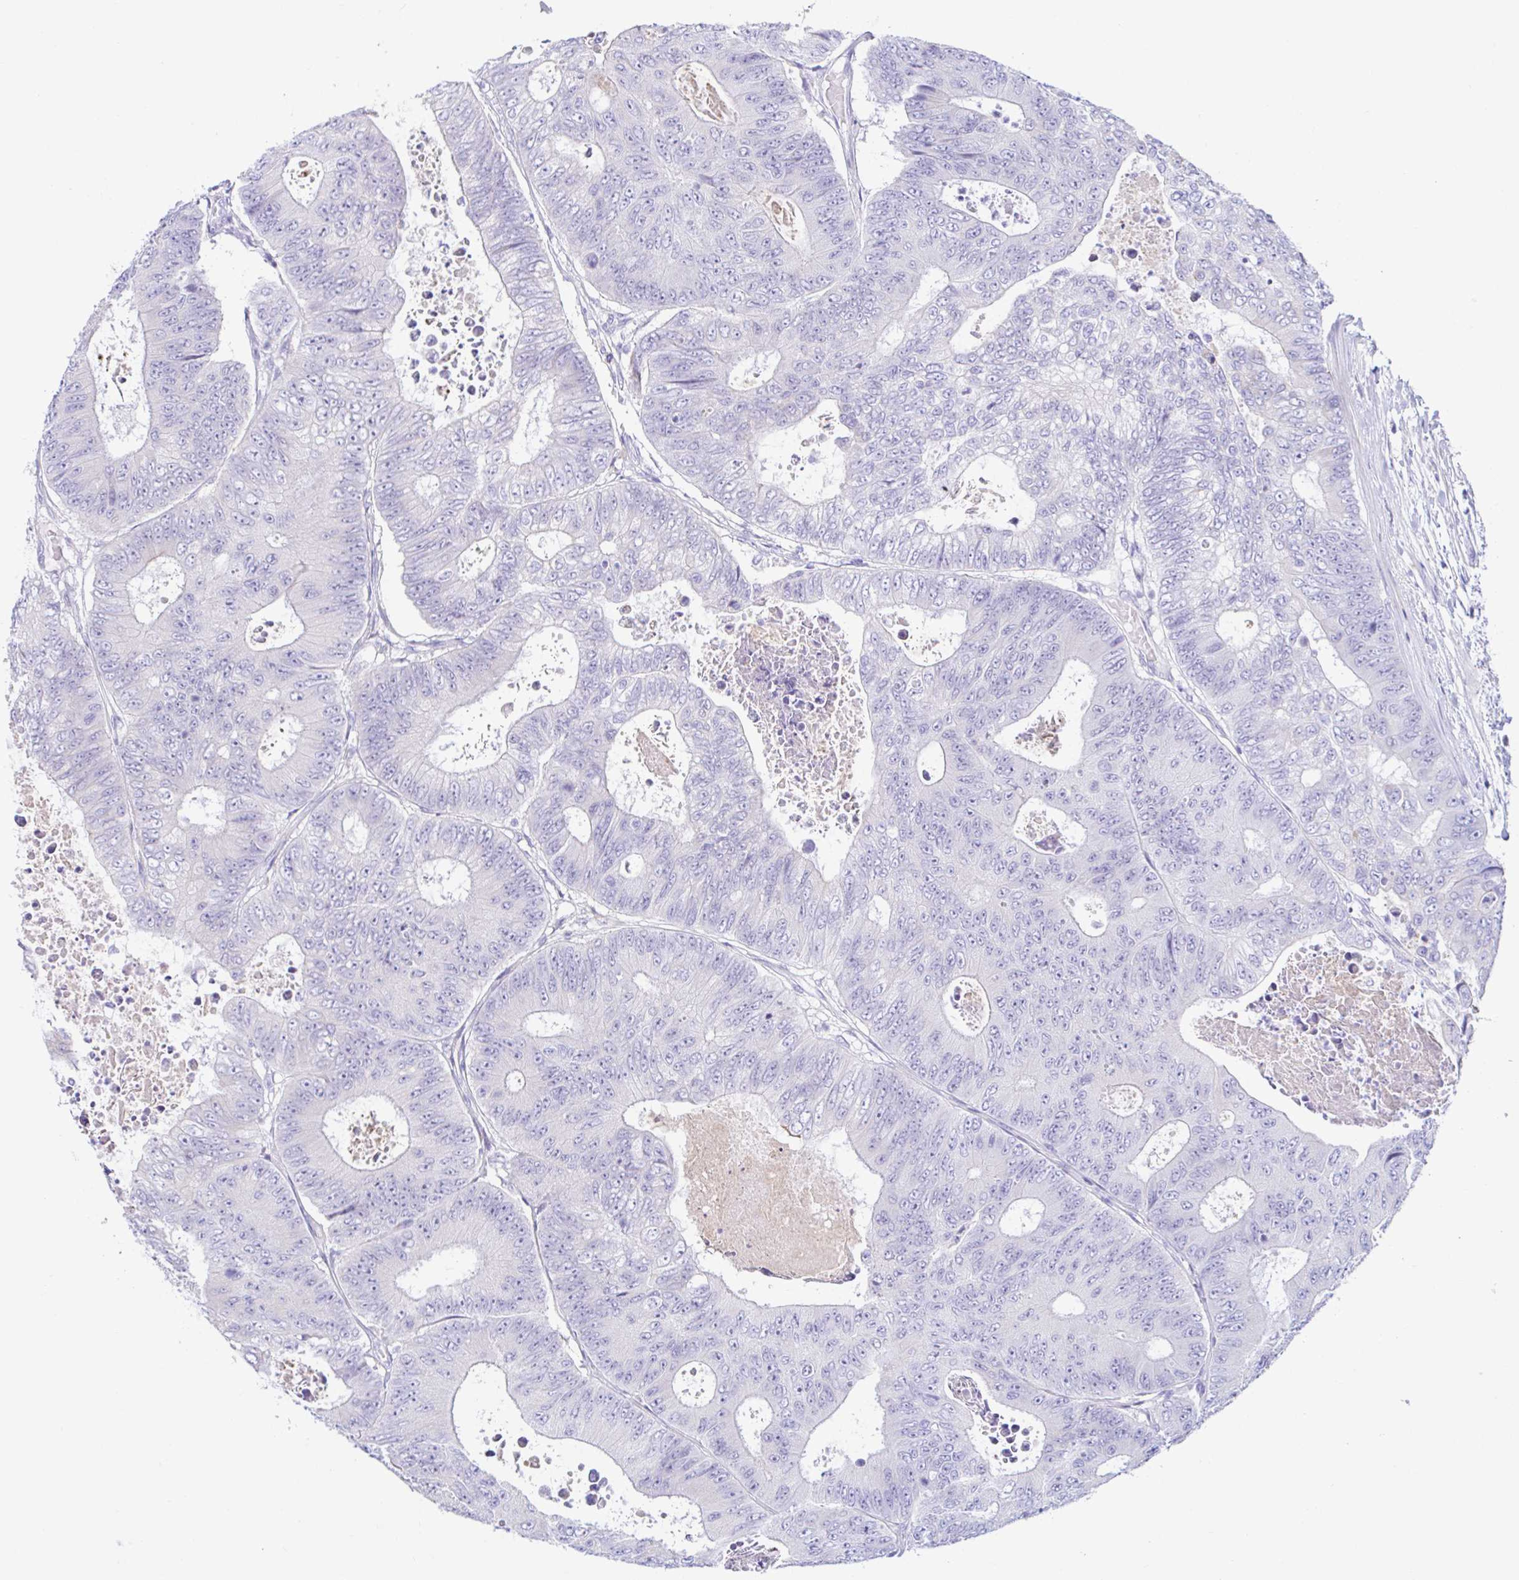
{"staining": {"intensity": "negative", "quantity": "none", "location": "none"}, "tissue": "colorectal cancer", "cell_type": "Tumor cells", "image_type": "cancer", "snomed": [{"axis": "morphology", "description": "Adenocarcinoma, NOS"}, {"axis": "topography", "description": "Colon"}], "caption": "Tumor cells show no significant staining in colorectal cancer.", "gene": "NBPF3", "patient": {"sex": "female", "age": 48}}